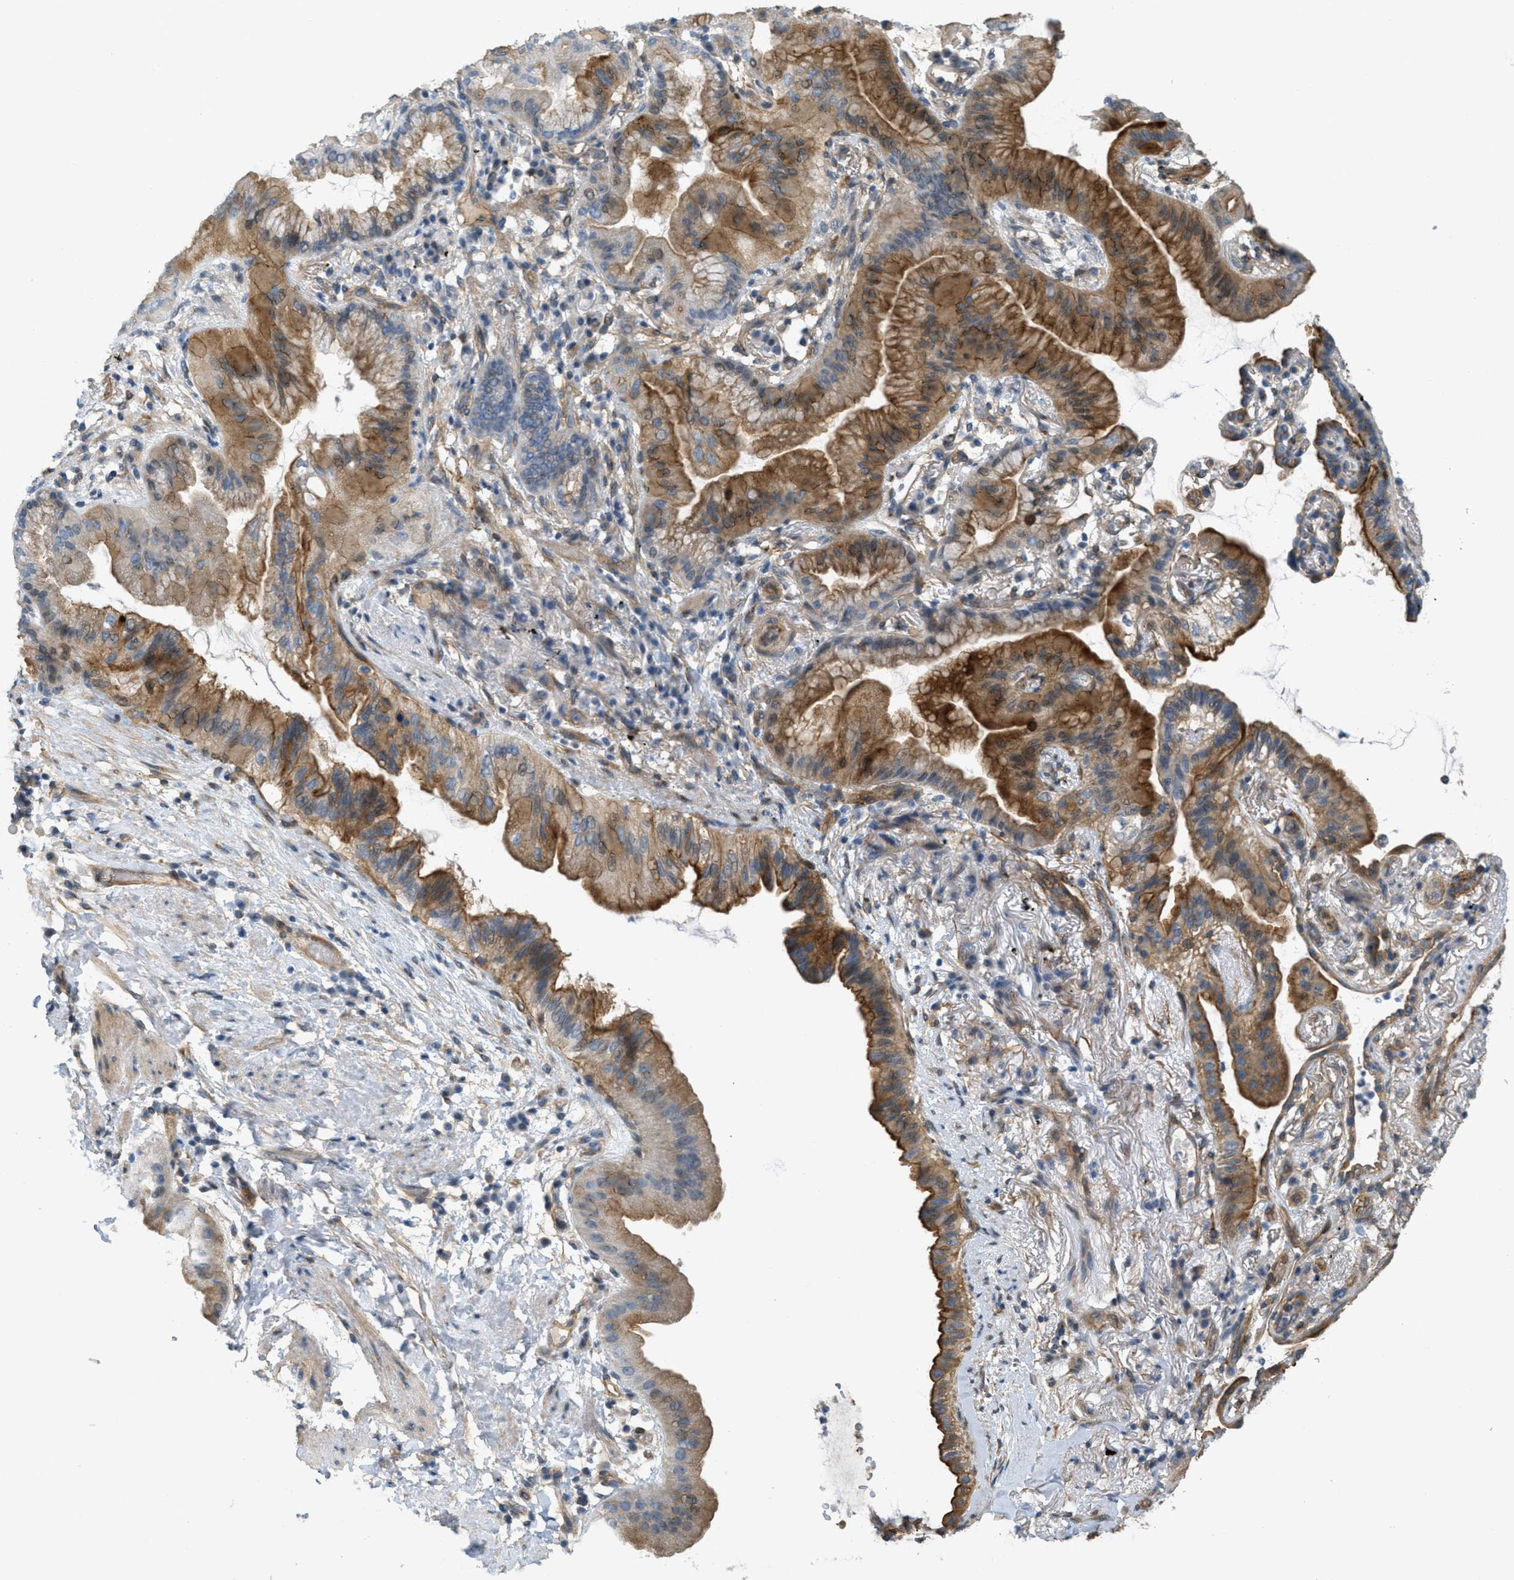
{"staining": {"intensity": "strong", "quantity": ">75%", "location": "cytoplasmic/membranous"}, "tissue": "lung cancer", "cell_type": "Tumor cells", "image_type": "cancer", "snomed": [{"axis": "morphology", "description": "Normal tissue, NOS"}, {"axis": "morphology", "description": "Adenocarcinoma, NOS"}, {"axis": "topography", "description": "Bronchus"}, {"axis": "topography", "description": "Lung"}], "caption": "Protein staining exhibits strong cytoplasmic/membranous staining in approximately >75% of tumor cells in lung adenocarcinoma. Immunohistochemistry stains the protein in brown and the nuclei are stained blue.", "gene": "ADCY5", "patient": {"sex": "female", "age": 70}}